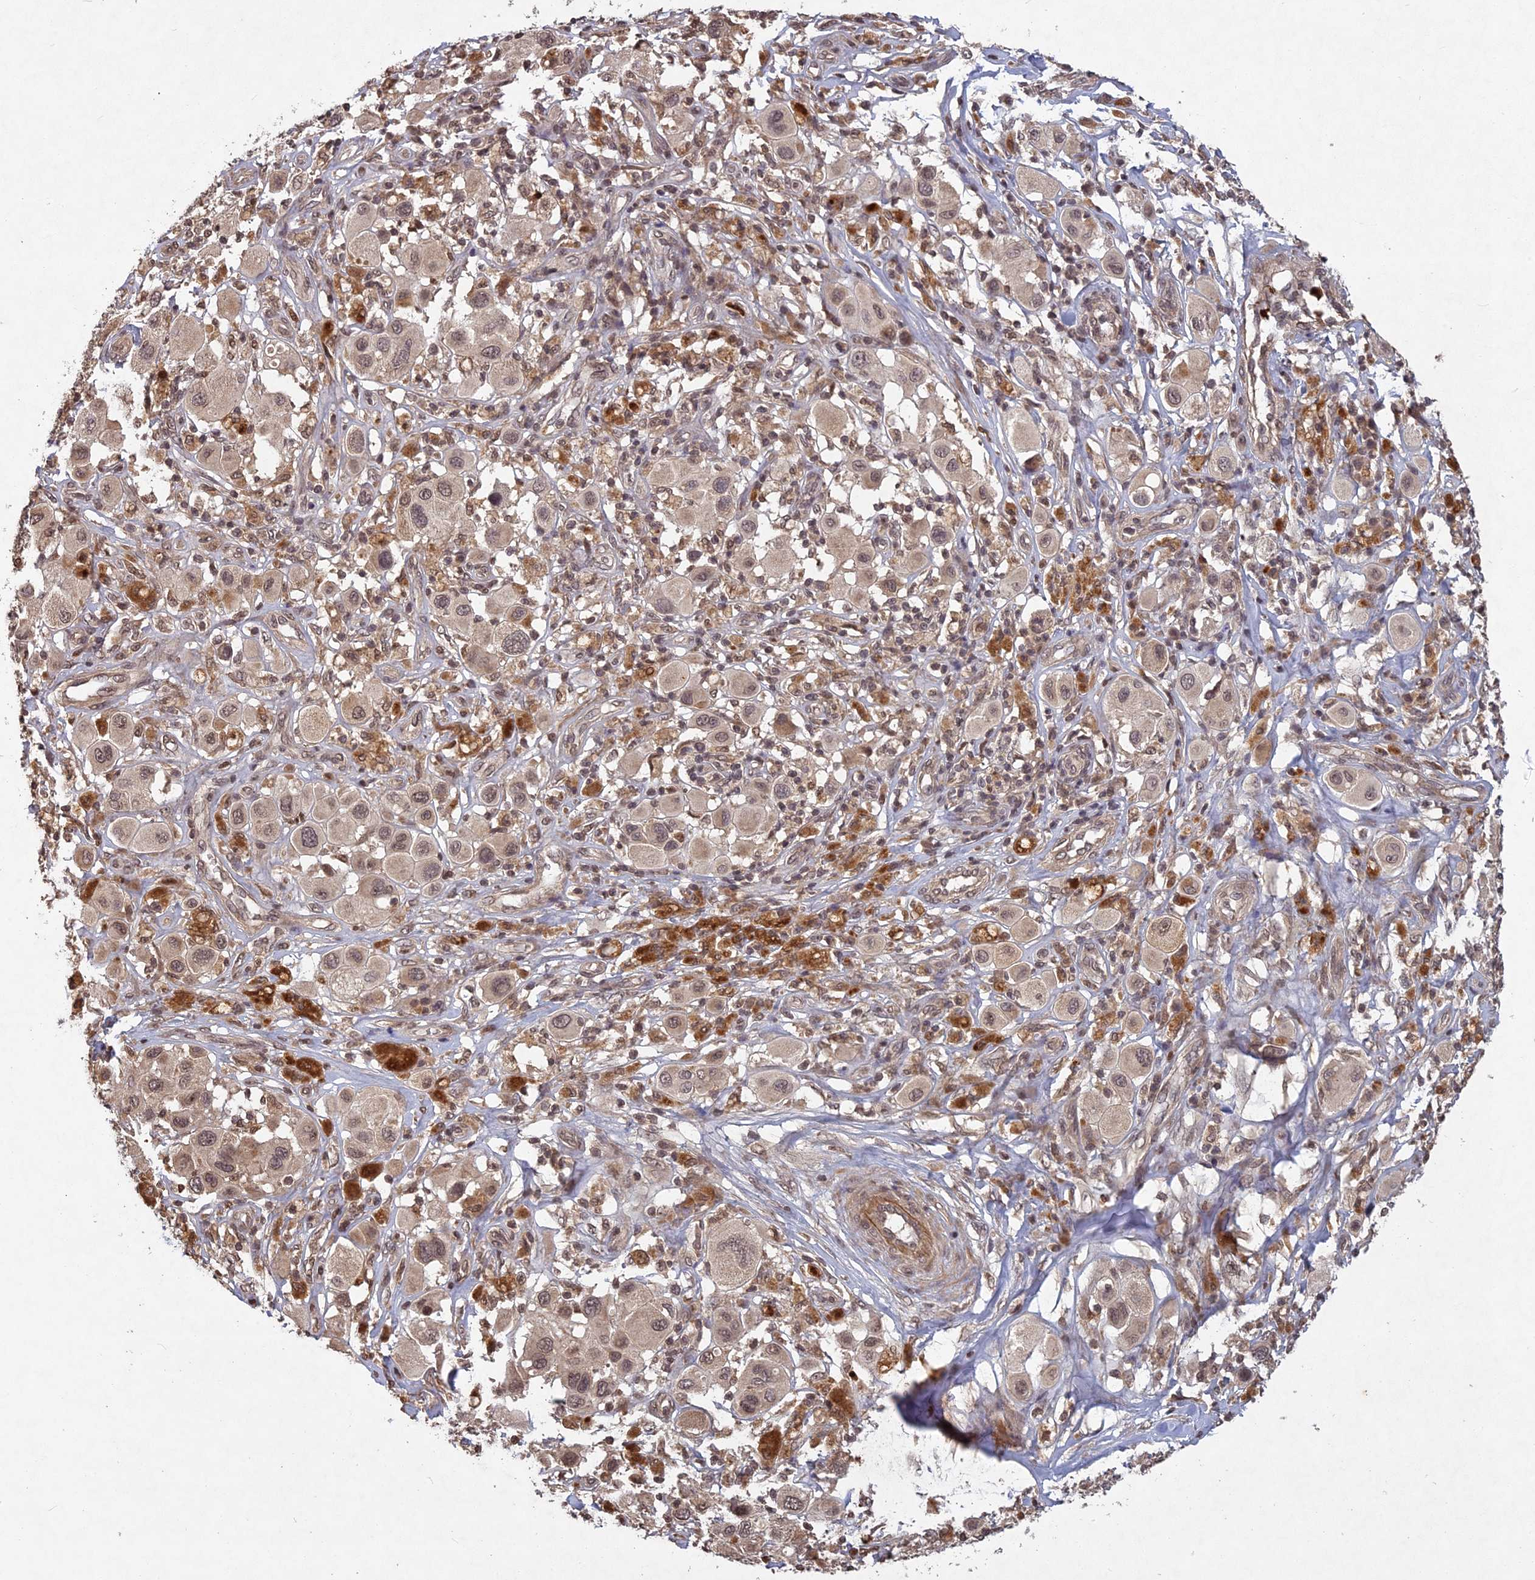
{"staining": {"intensity": "weak", "quantity": ">75%", "location": "nuclear"}, "tissue": "melanoma", "cell_type": "Tumor cells", "image_type": "cancer", "snomed": [{"axis": "morphology", "description": "Malignant melanoma, Metastatic site"}, {"axis": "topography", "description": "Skin"}], "caption": "This image exhibits immunohistochemistry staining of human melanoma, with low weak nuclear expression in about >75% of tumor cells.", "gene": "SRMS", "patient": {"sex": "male", "age": 41}}